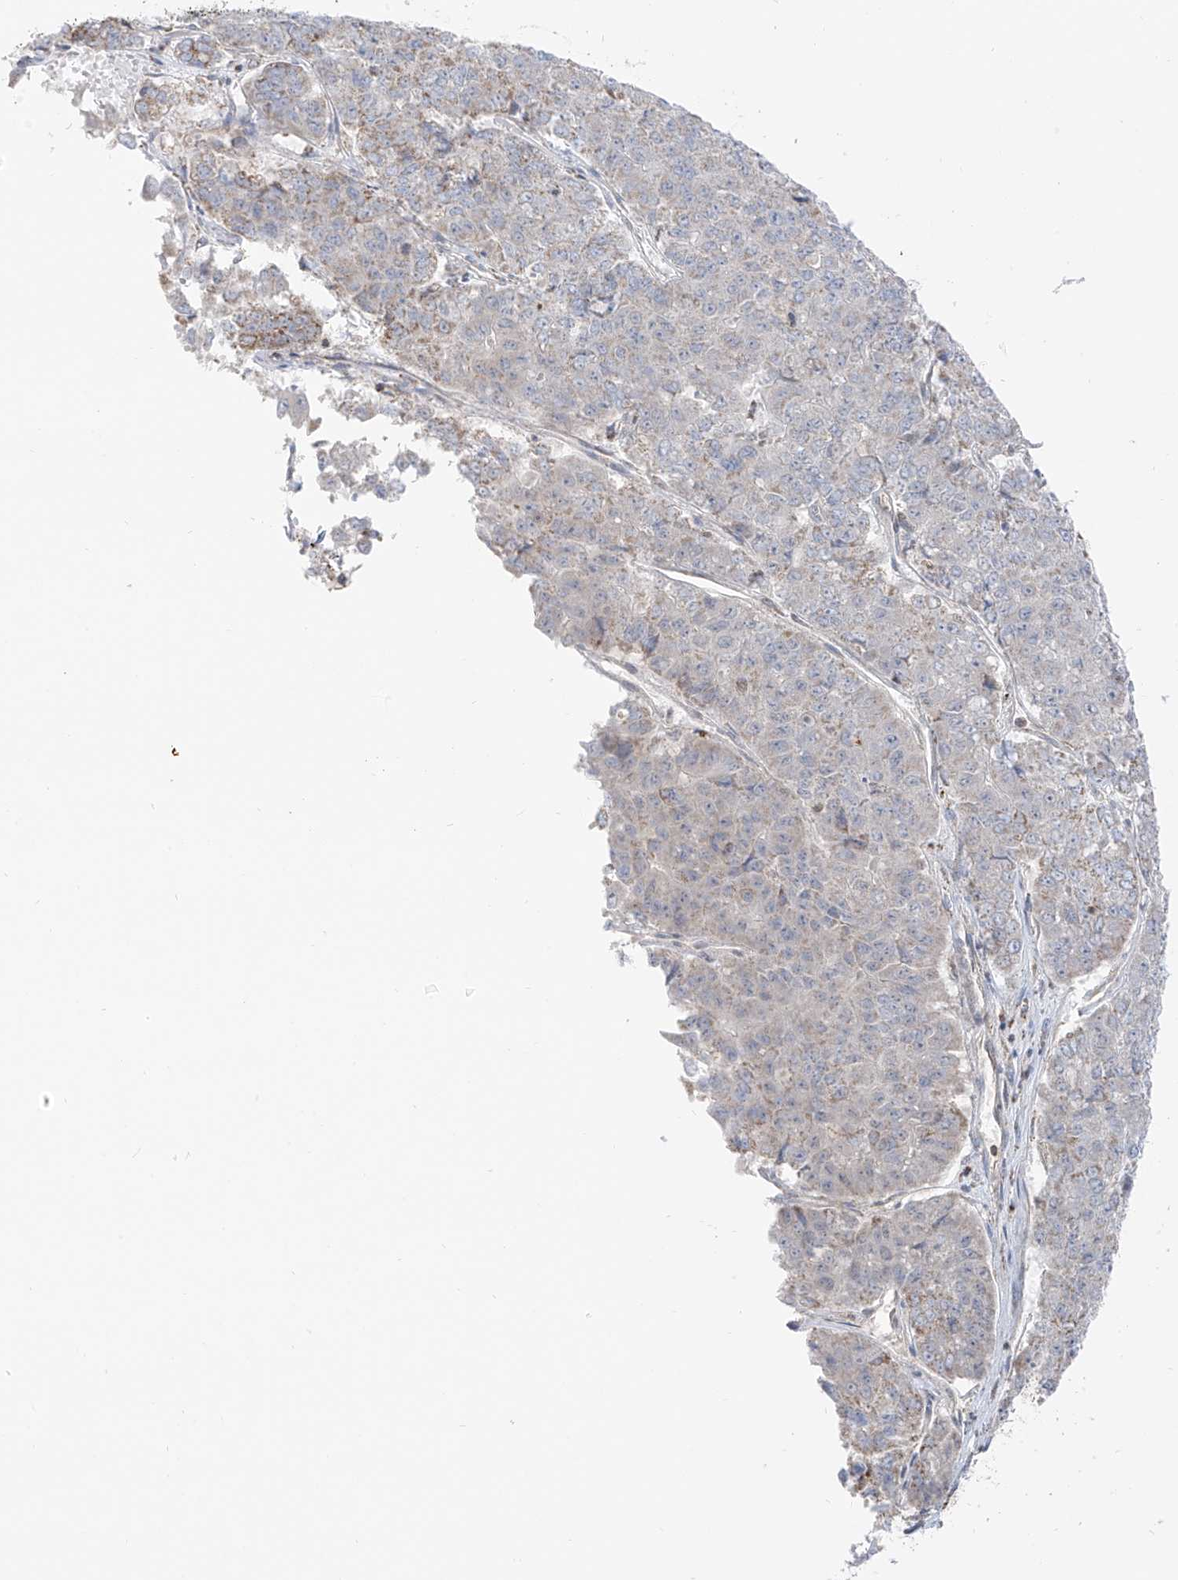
{"staining": {"intensity": "negative", "quantity": "none", "location": "none"}, "tissue": "pancreatic cancer", "cell_type": "Tumor cells", "image_type": "cancer", "snomed": [{"axis": "morphology", "description": "Adenocarcinoma, NOS"}, {"axis": "topography", "description": "Pancreas"}], "caption": "Tumor cells are negative for brown protein staining in pancreatic cancer (adenocarcinoma).", "gene": "ETHE1", "patient": {"sex": "male", "age": 50}}